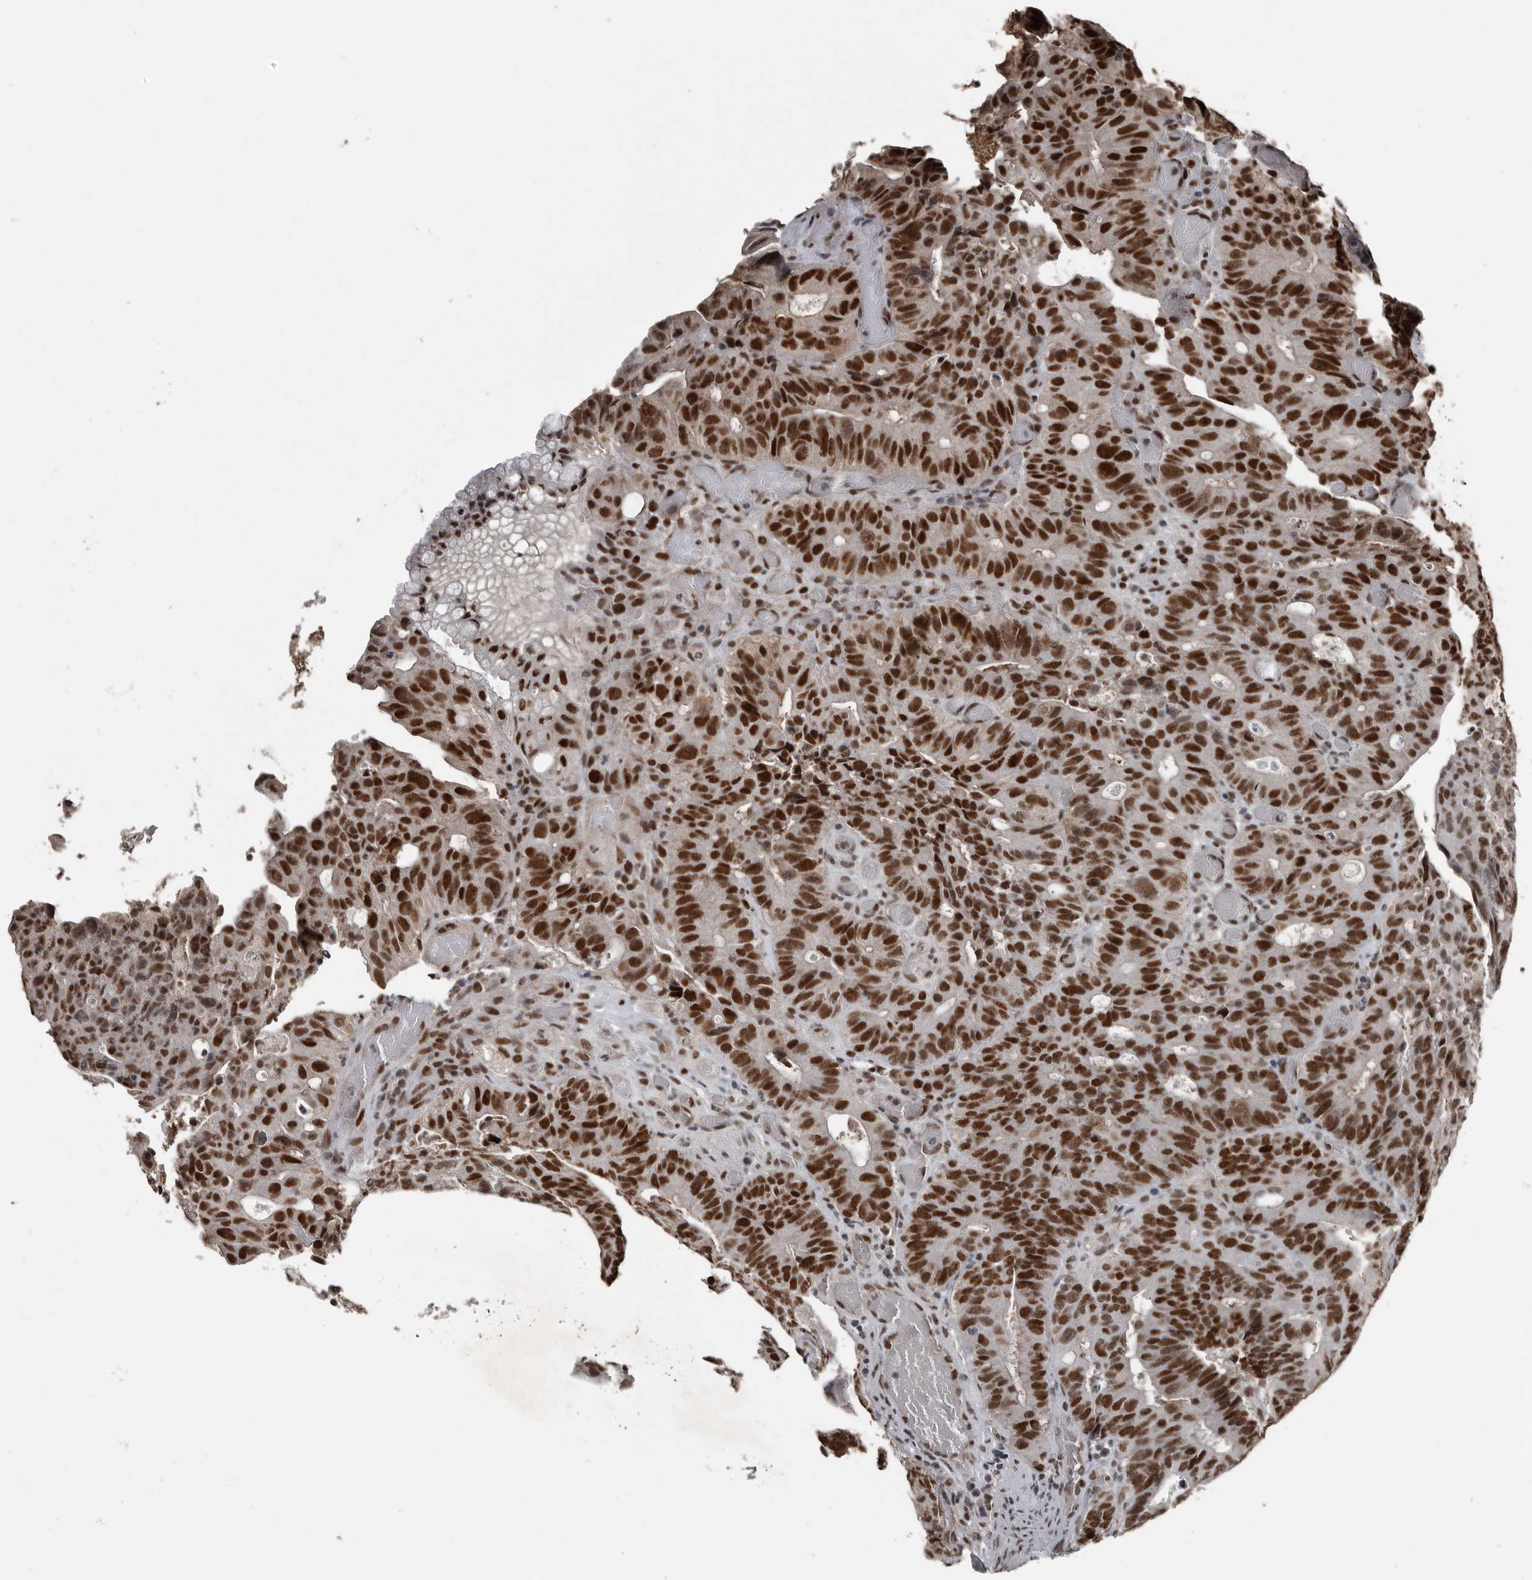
{"staining": {"intensity": "strong", "quantity": ">75%", "location": "nuclear"}, "tissue": "colorectal cancer", "cell_type": "Tumor cells", "image_type": "cancer", "snomed": [{"axis": "morphology", "description": "Adenocarcinoma, NOS"}, {"axis": "topography", "description": "Colon"}], "caption": "A photomicrograph of colorectal cancer (adenocarcinoma) stained for a protein displays strong nuclear brown staining in tumor cells.", "gene": "CHD1L", "patient": {"sex": "male", "age": 87}}